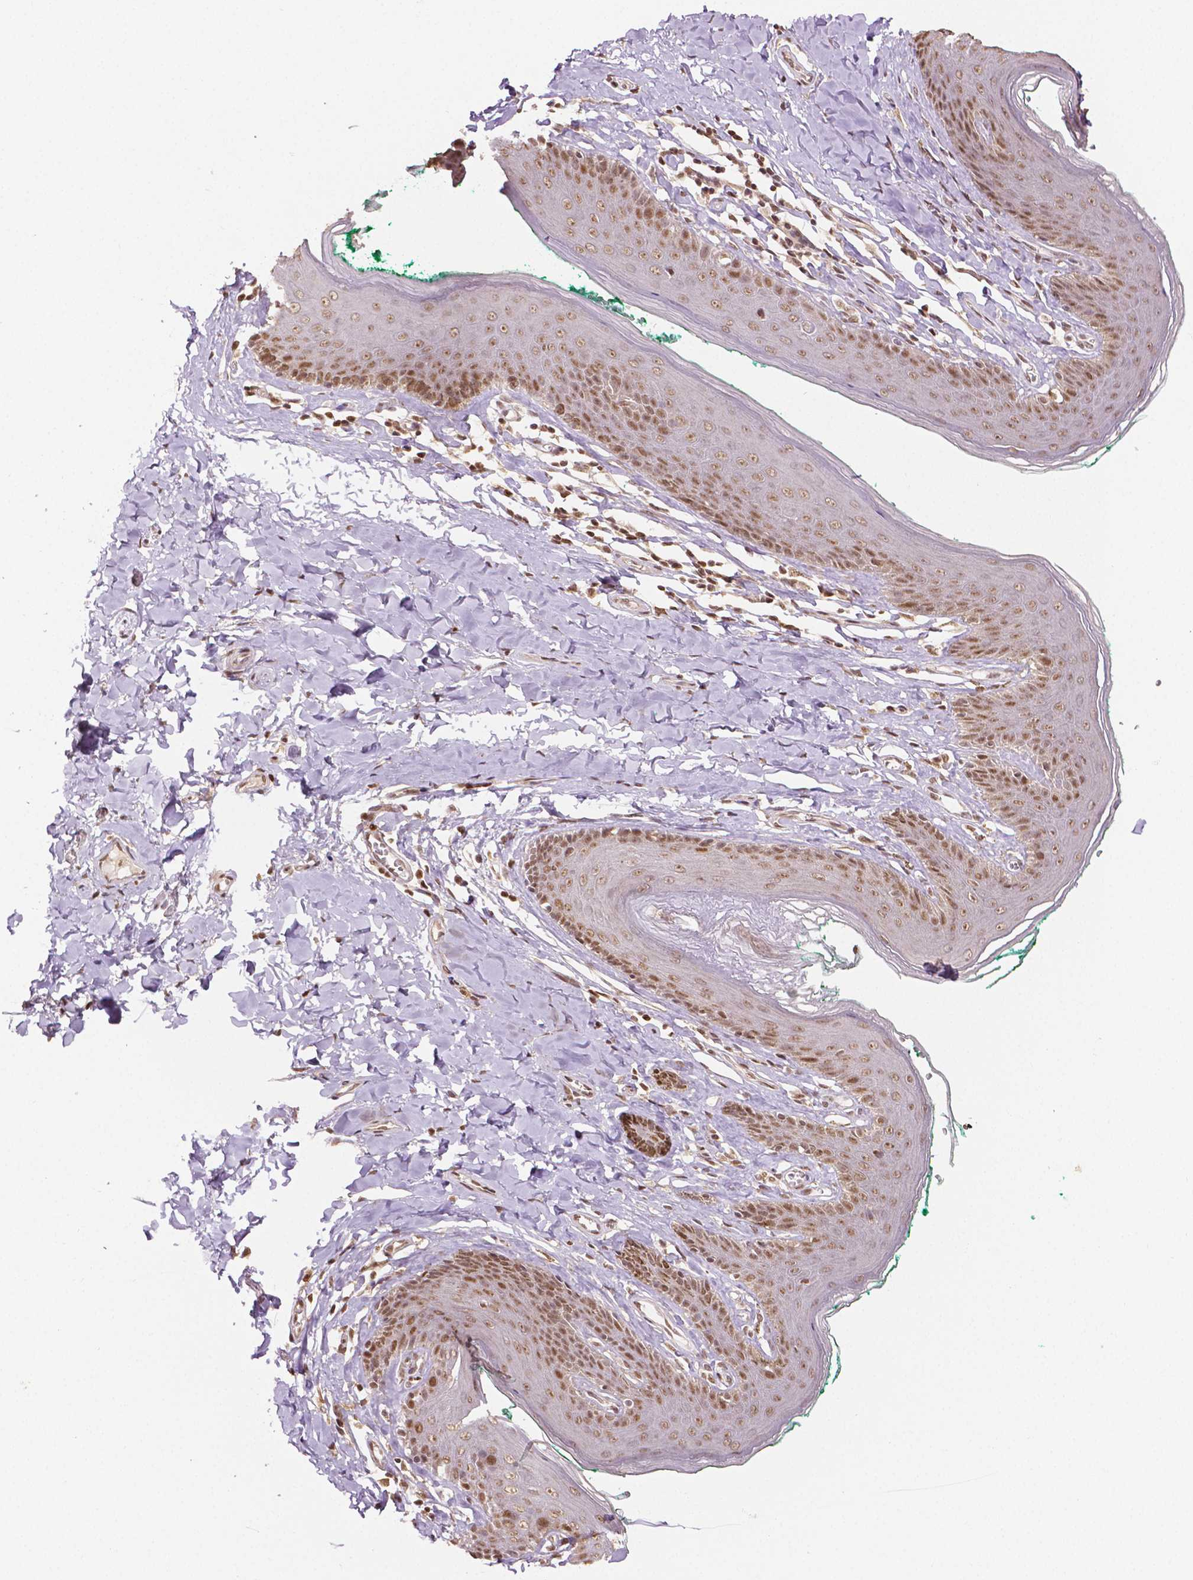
{"staining": {"intensity": "moderate", "quantity": ">75%", "location": "nuclear"}, "tissue": "skin", "cell_type": "Epidermal cells", "image_type": "normal", "snomed": [{"axis": "morphology", "description": "Normal tissue, NOS"}, {"axis": "topography", "description": "Vulva"}, {"axis": "topography", "description": "Peripheral nerve tissue"}], "caption": "Moderate nuclear expression is appreciated in about >75% of epidermal cells in unremarkable skin. The staining was performed using DAB (3,3'-diaminobenzidine) to visualize the protein expression in brown, while the nuclei were stained in blue with hematoxylin (Magnification: 20x).", "gene": "DEK", "patient": {"sex": "female", "age": 66}}